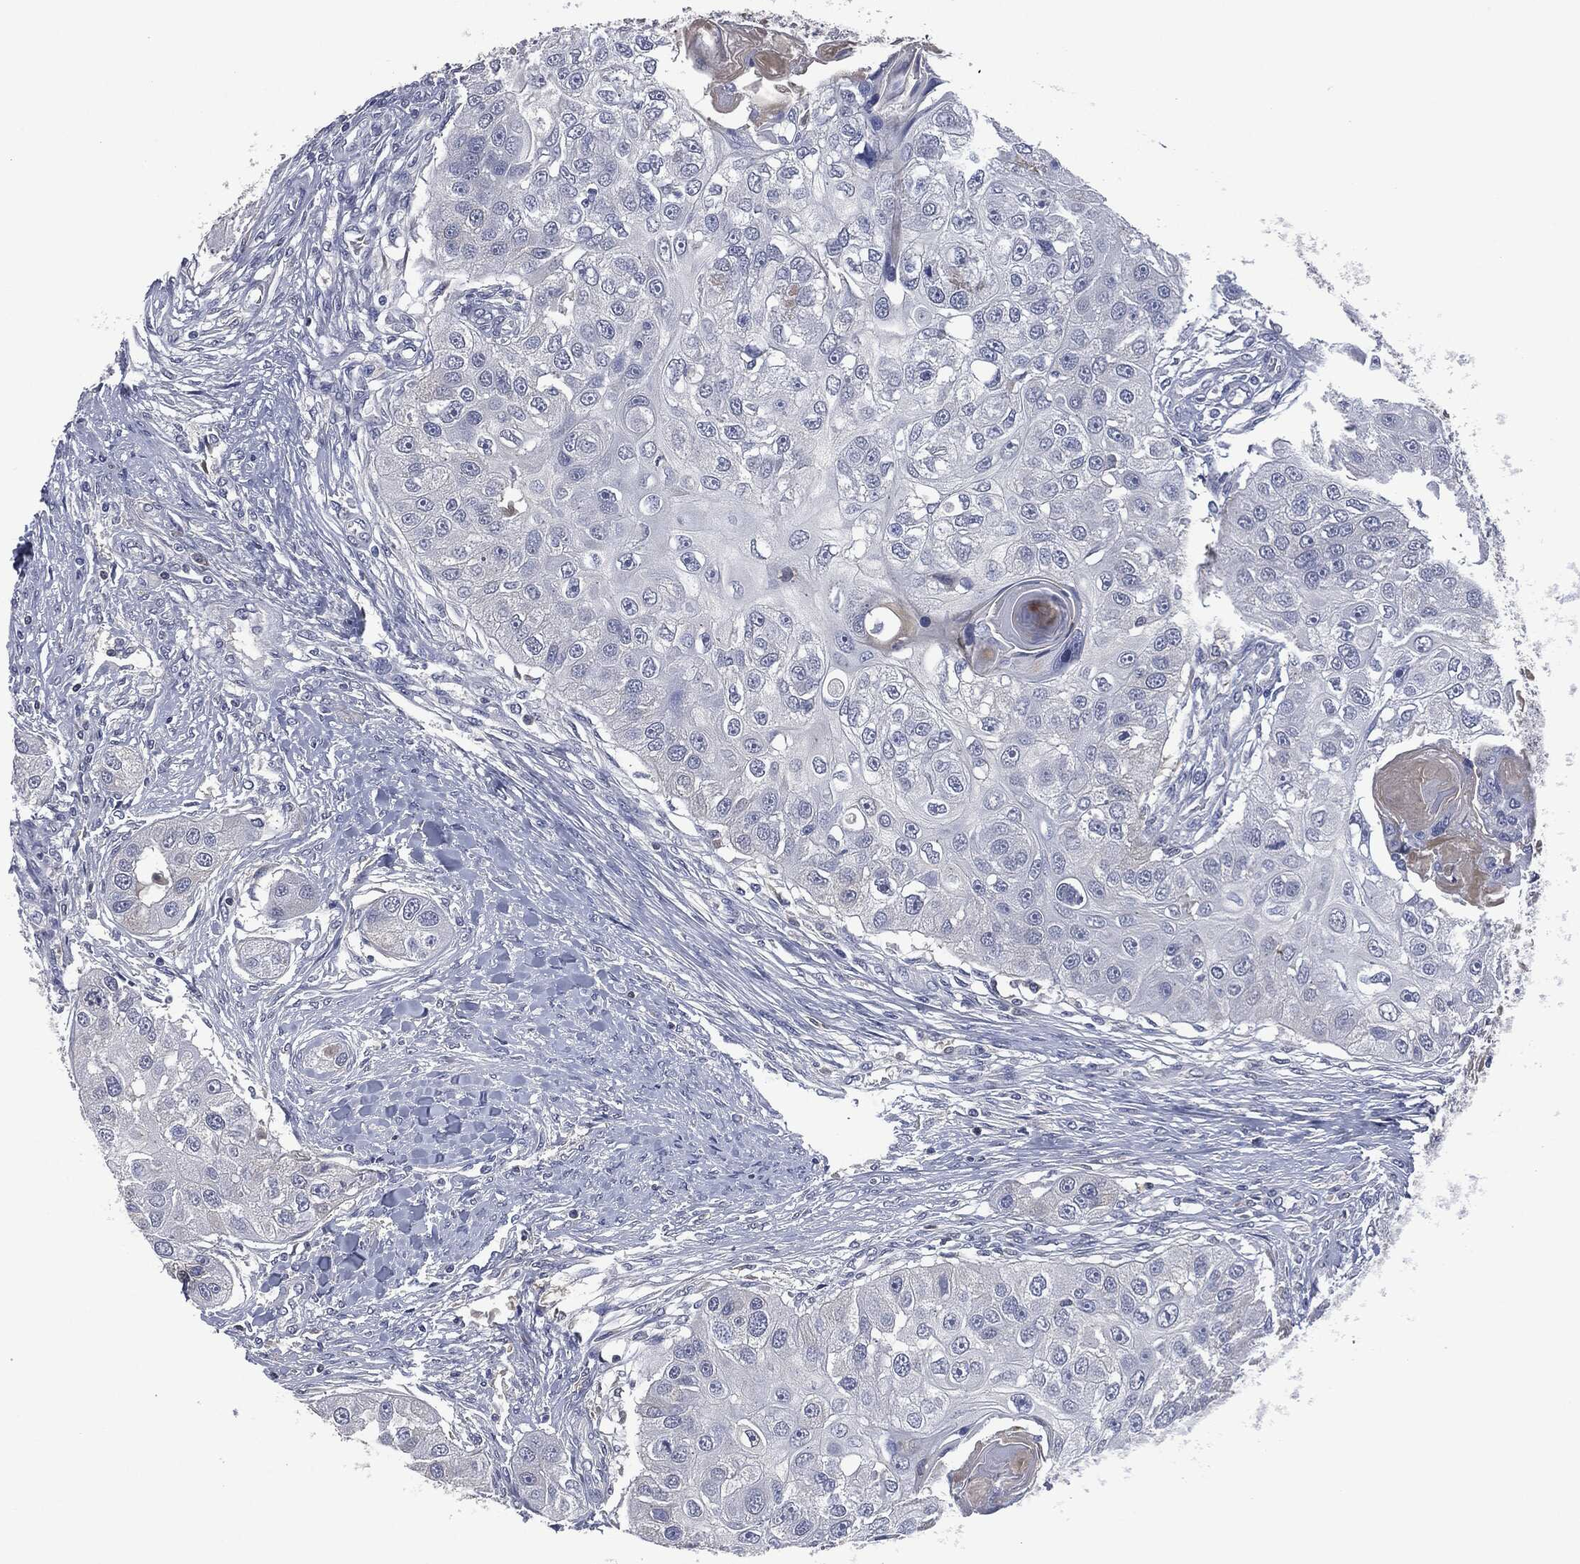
{"staining": {"intensity": "negative", "quantity": "none", "location": "none"}, "tissue": "head and neck cancer", "cell_type": "Tumor cells", "image_type": "cancer", "snomed": [{"axis": "morphology", "description": "Normal tissue, NOS"}, {"axis": "morphology", "description": "Squamous cell carcinoma, NOS"}, {"axis": "topography", "description": "Skeletal muscle"}, {"axis": "topography", "description": "Head-Neck"}], "caption": "The immunohistochemistry micrograph has no significant positivity in tumor cells of head and neck cancer tissue. The staining was performed using DAB (3,3'-diaminobenzidine) to visualize the protein expression in brown, while the nuclei were stained in blue with hematoxylin (Magnification: 20x).", "gene": "SIGLEC7", "patient": {"sex": "male", "age": 51}}